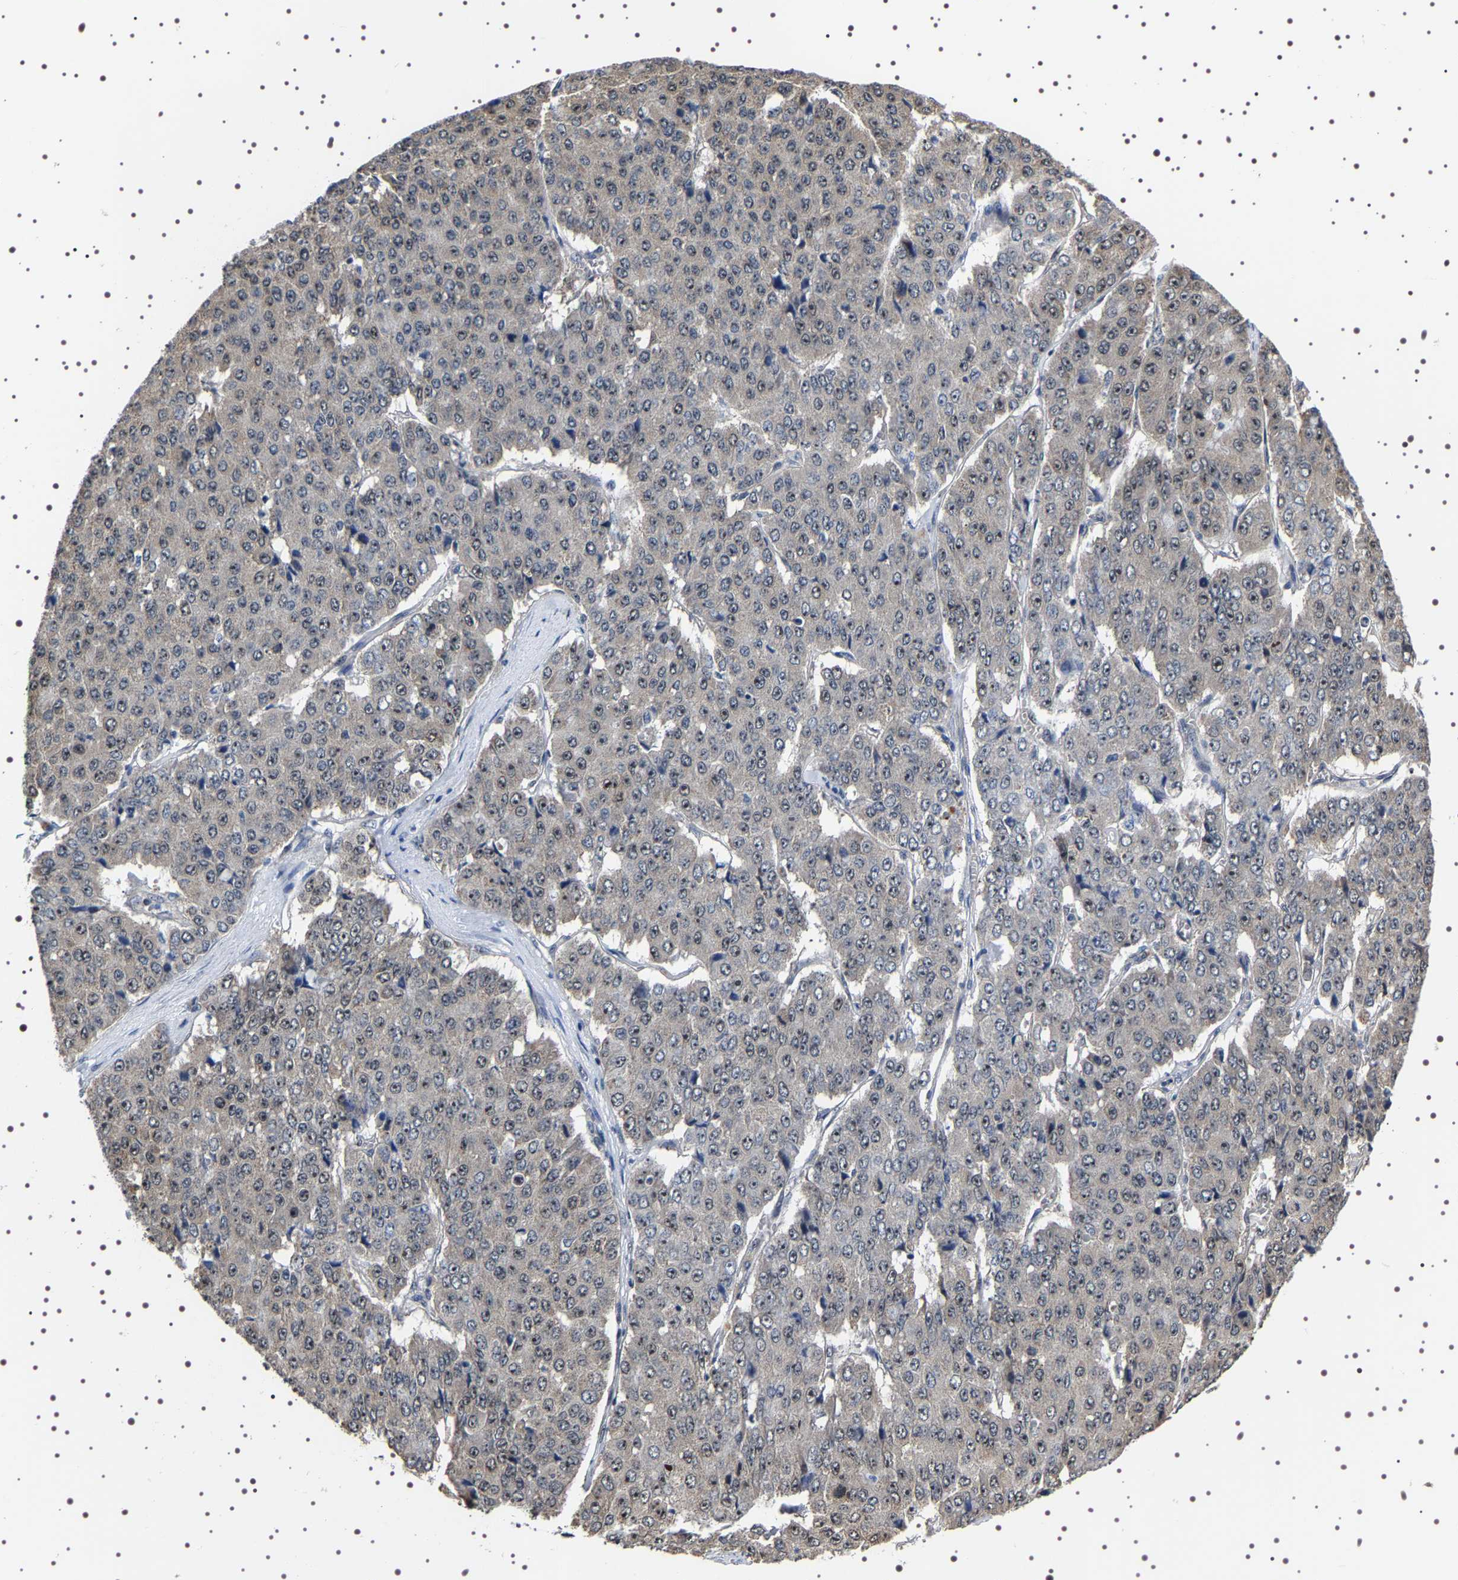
{"staining": {"intensity": "moderate", "quantity": ">75%", "location": "nuclear"}, "tissue": "pancreatic cancer", "cell_type": "Tumor cells", "image_type": "cancer", "snomed": [{"axis": "morphology", "description": "Adenocarcinoma, NOS"}, {"axis": "topography", "description": "Pancreas"}], "caption": "IHC of human pancreatic cancer displays medium levels of moderate nuclear expression in approximately >75% of tumor cells.", "gene": "GNL3", "patient": {"sex": "male", "age": 50}}